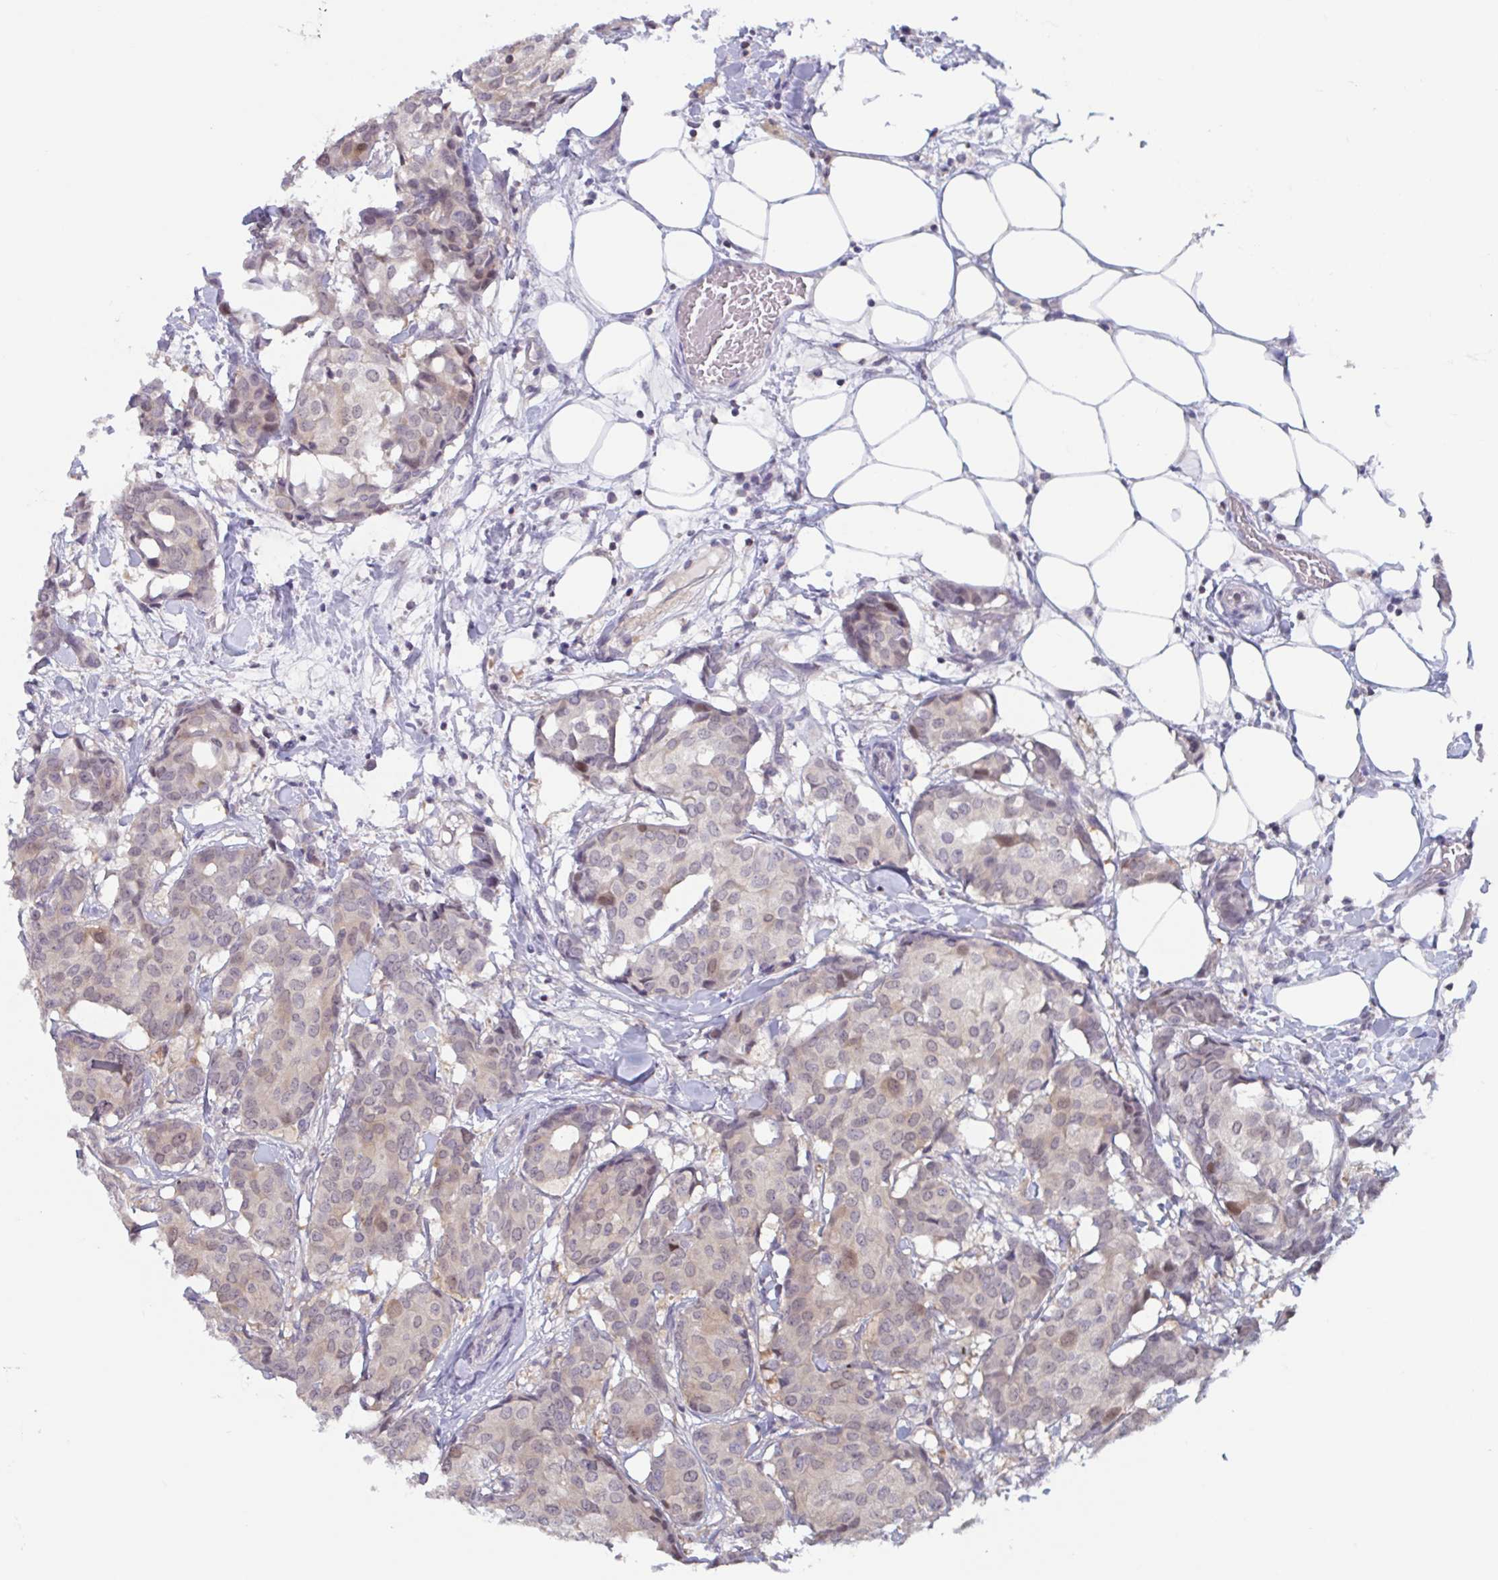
{"staining": {"intensity": "weak", "quantity": "<25%", "location": "cytoplasmic/membranous"}, "tissue": "breast cancer", "cell_type": "Tumor cells", "image_type": "cancer", "snomed": [{"axis": "morphology", "description": "Duct carcinoma"}, {"axis": "topography", "description": "Breast"}], "caption": "Human breast intraductal carcinoma stained for a protein using immunohistochemistry (IHC) shows no expression in tumor cells.", "gene": "SNX11", "patient": {"sex": "female", "age": 75}}